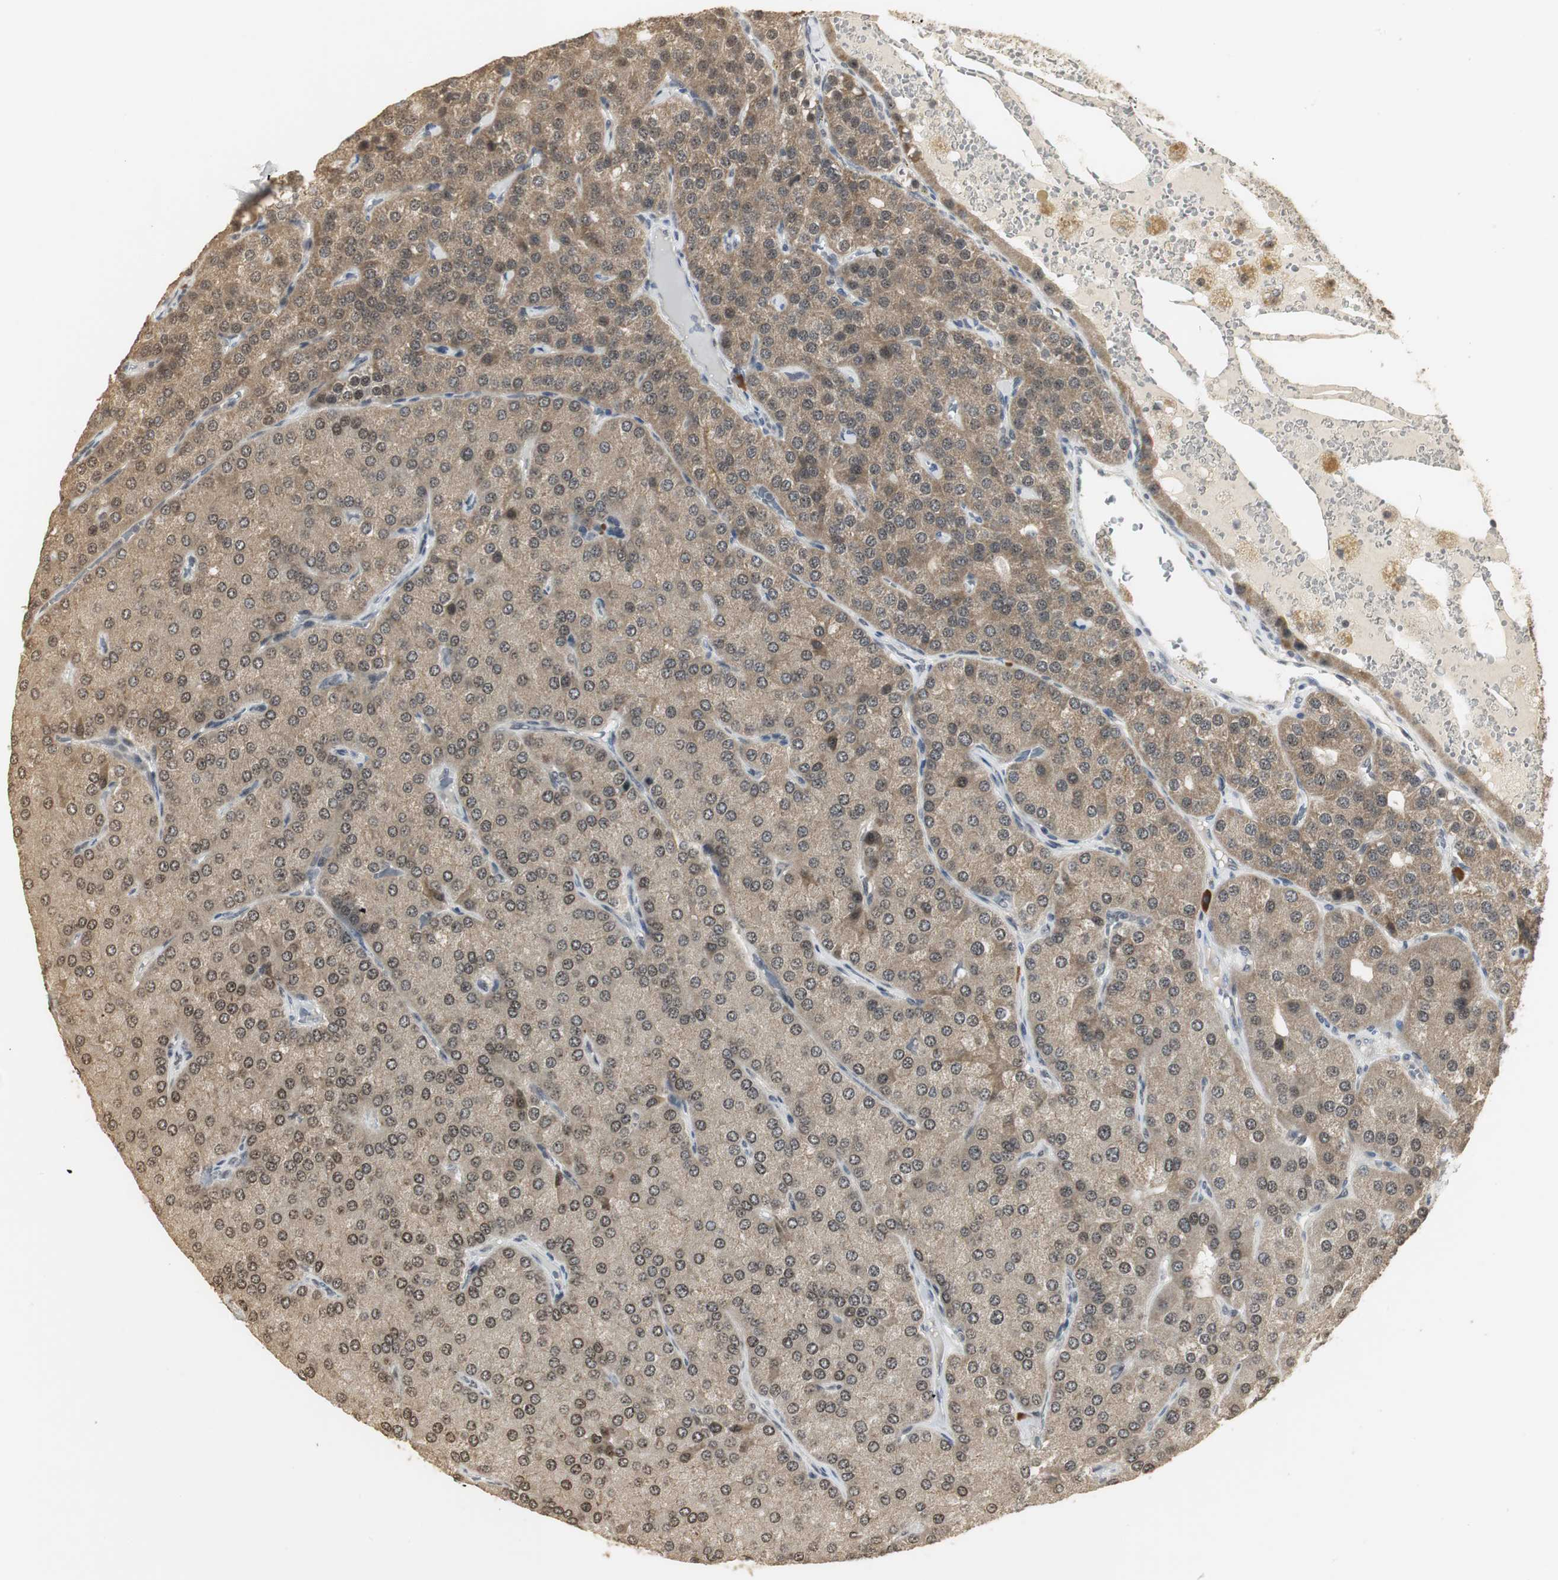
{"staining": {"intensity": "moderate", "quantity": ">75%", "location": "cytoplasmic/membranous,nuclear"}, "tissue": "parathyroid gland", "cell_type": "Glandular cells", "image_type": "normal", "snomed": [{"axis": "morphology", "description": "Normal tissue, NOS"}, {"axis": "morphology", "description": "Adenoma, NOS"}, {"axis": "topography", "description": "Parathyroid gland"}], "caption": "Glandular cells exhibit medium levels of moderate cytoplasmic/membranous,nuclear positivity in approximately >75% of cells in benign human parathyroid gland.", "gene": "ELOA", "patient": {"sex": "female", "age": 86}}